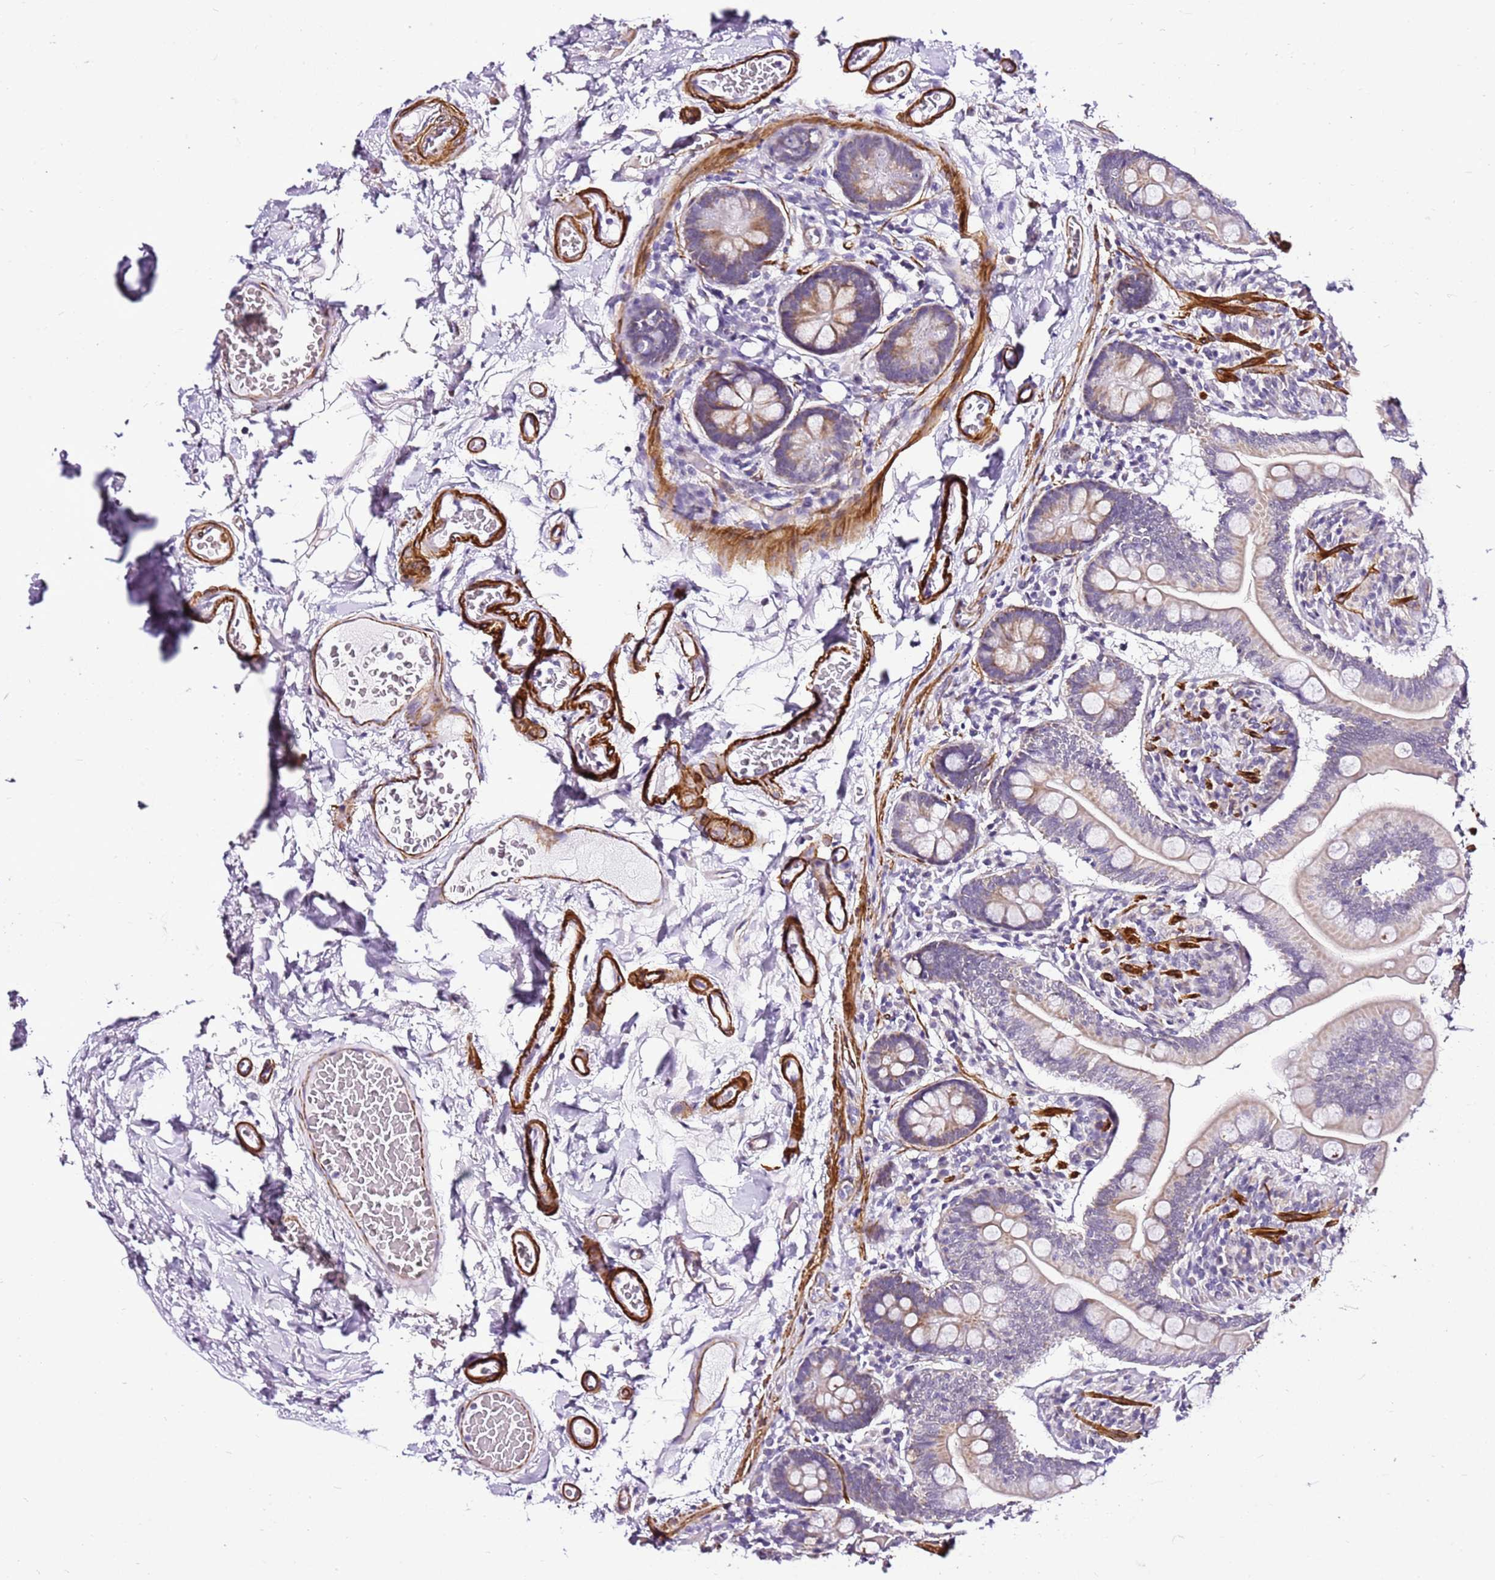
{"staining": {"intensity": "weak", "quantity": "25%-75%", "location": "cytoplasmic/membranous,nuclear"}, "tissue": "small intestine", "cell_type": "Glandular cells", "image_type": "normal", "snomed": [{"axis": "morphology", "description": "Normal tissue, NOS"}, {"axis": "topography", "description": "Small intestine"}], "caption": "This image reveals benign small intestine stained with IHC to label a protein in brown. The cytoplasmic/membranous,nuclear of glandular cells show weak positivity for the protein. Nuclei are counter-stained blue.", "gene": "SMIM4", "patient": {"sex": "female", "age": 64}}